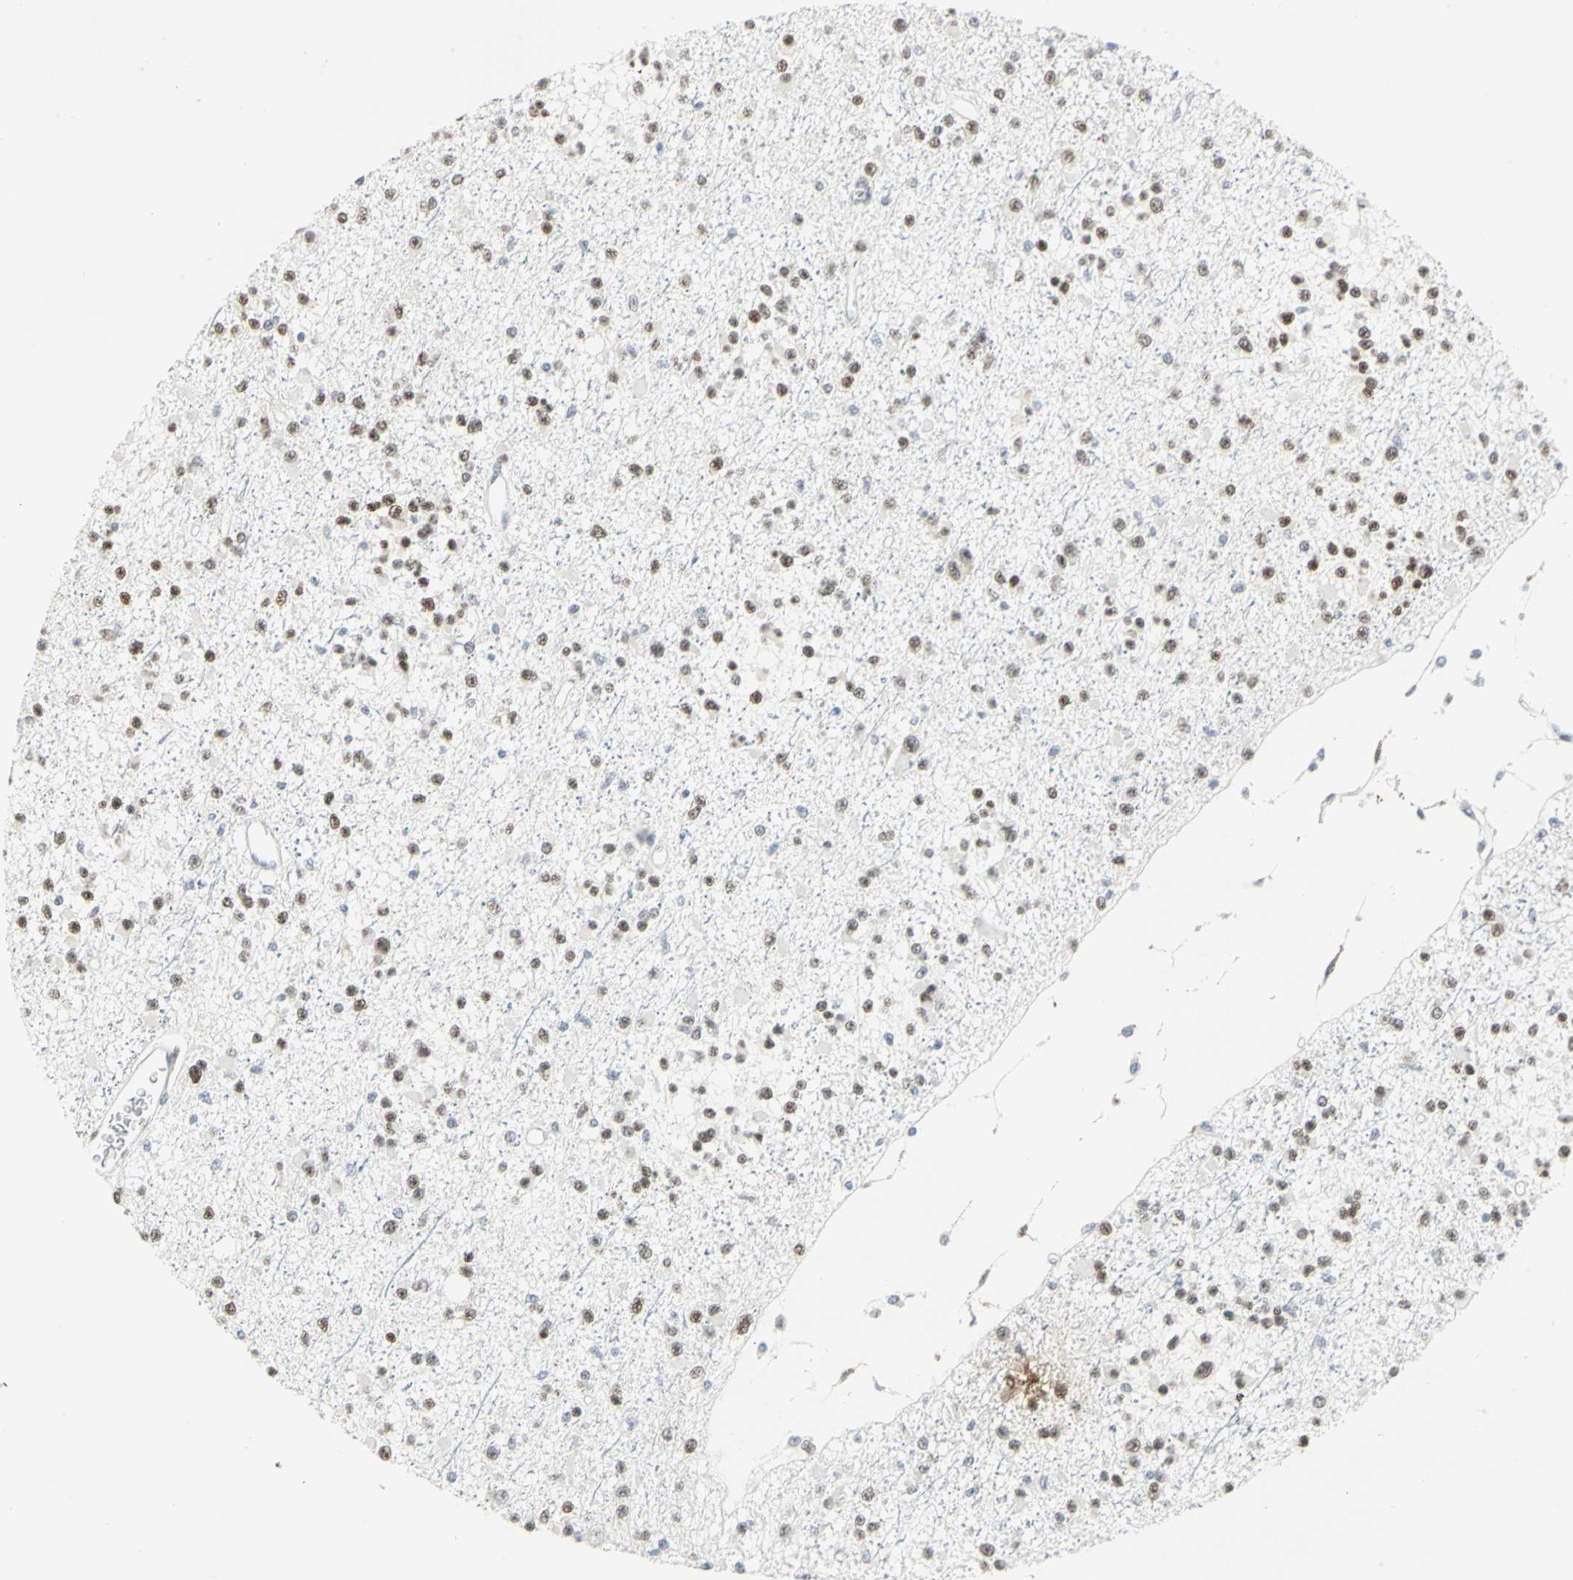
{"staining": {"intensity": "moderate", "quantity": ">75%", "location": "nuclear"}, "tissue": "glioma", "cell_type": "Tumor cells", "image_type": "cancer", "snomed": [{"axis": "morphology", "description": "Glioma, malignant, Low grade"}, {"axis": "topography", "description": "Brain"}], "caption": "Moderate nuclear positivity is seen in about >75% of tumor cells in glioma. Nuclei are stained in blue.", "gene": "MEIS2", "patient": {"sex": "female", "age": 22}}